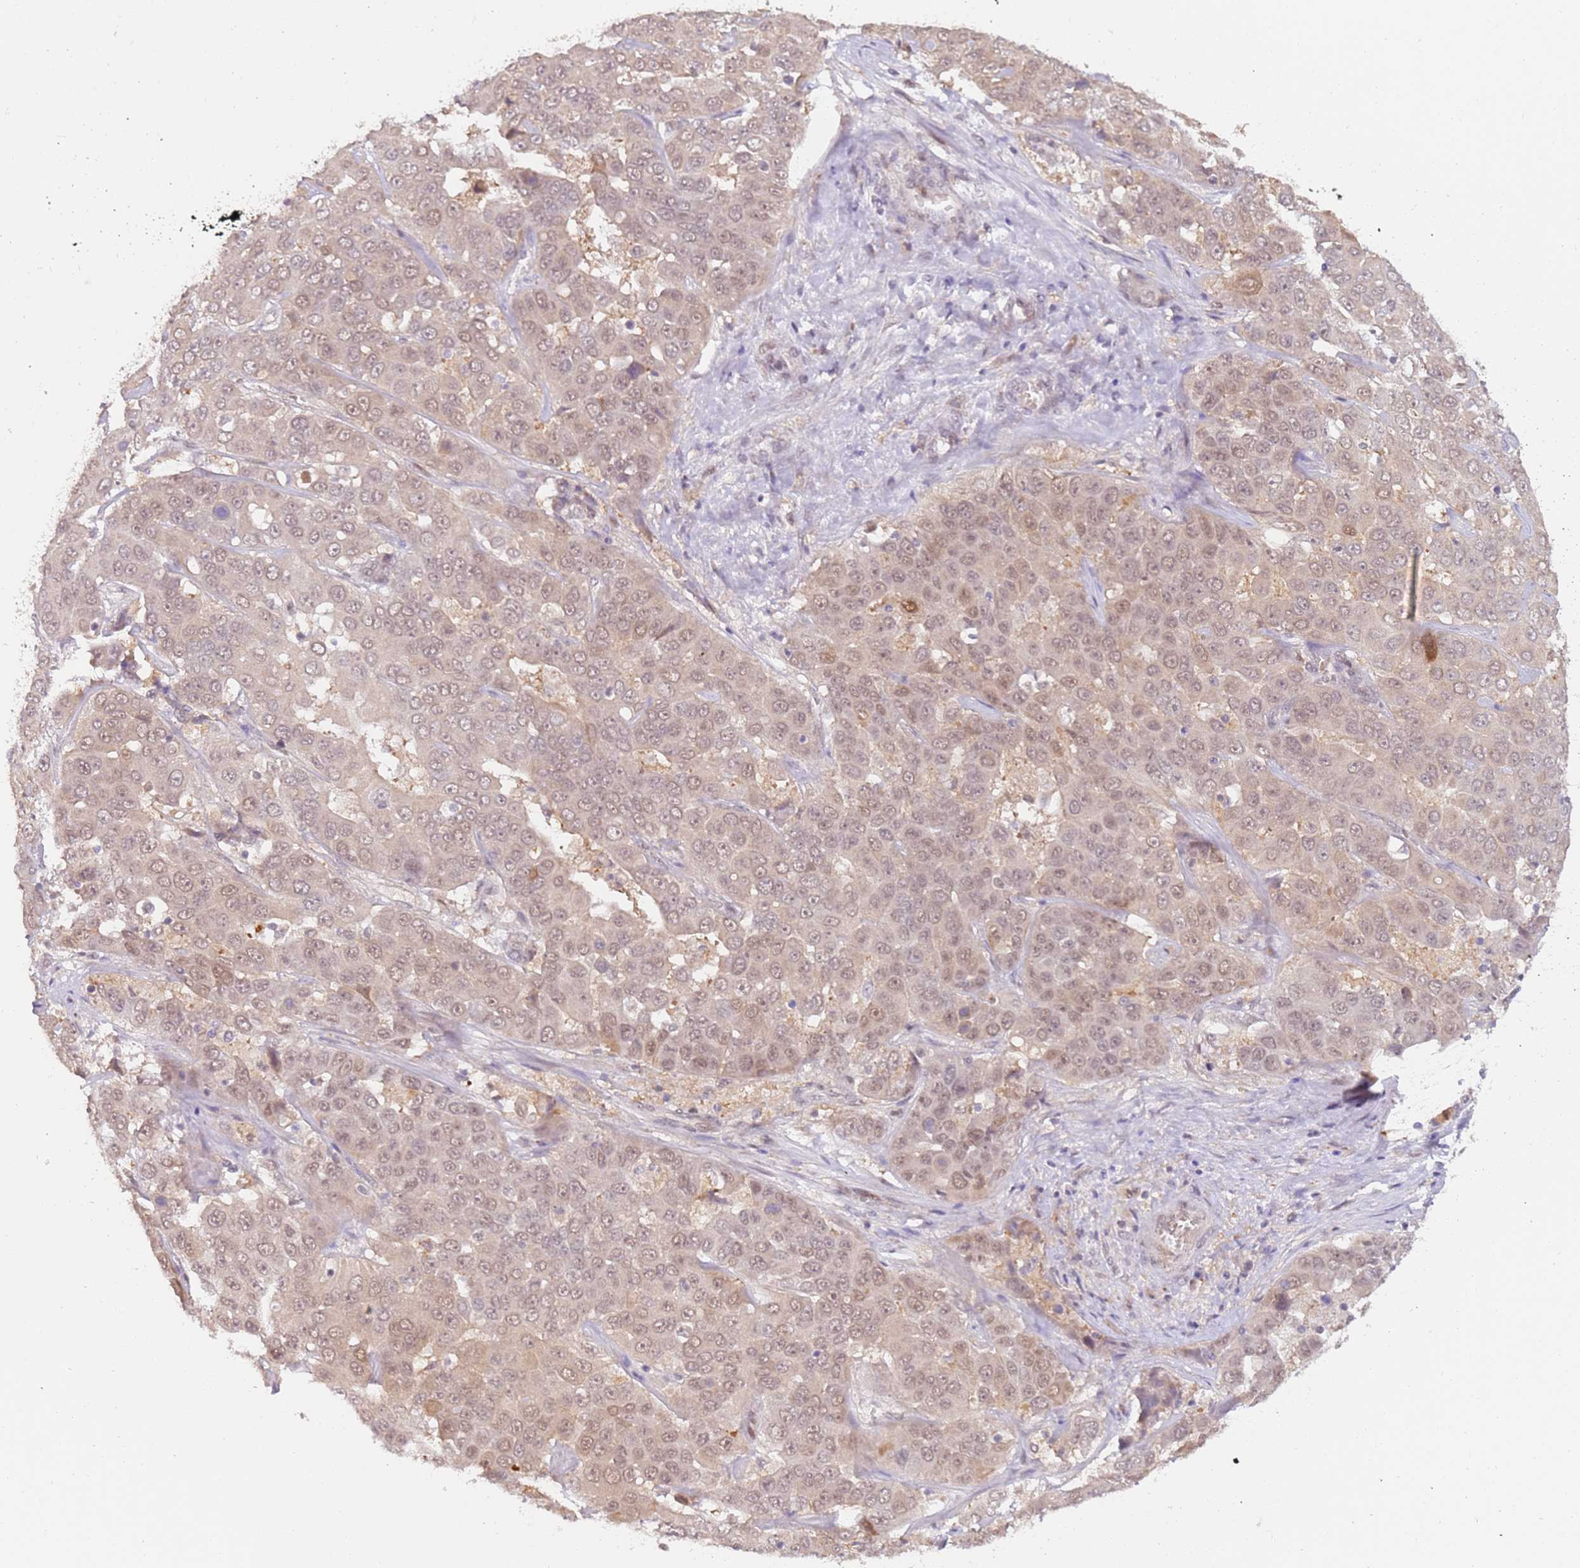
{"staining": {"intensity": "weak", "quantity": ">75%", "location": "nuclear"}, "tissue": "liver cancer", "cell_type": "Tumor cells", "image_type": "cancer", "snomed": [{"axis": "morphology", "description": "Cholangiocarcinoma"}, {"axis": "topography", "description": "Liver"}], "caption": "Weak nuclear protein positivity is present in approximately >75% of tumor cells in liver cancer (cholangiocarcinoma).", "gene": "LGALSL", "patient": {"sex": "female", "age": 52}}